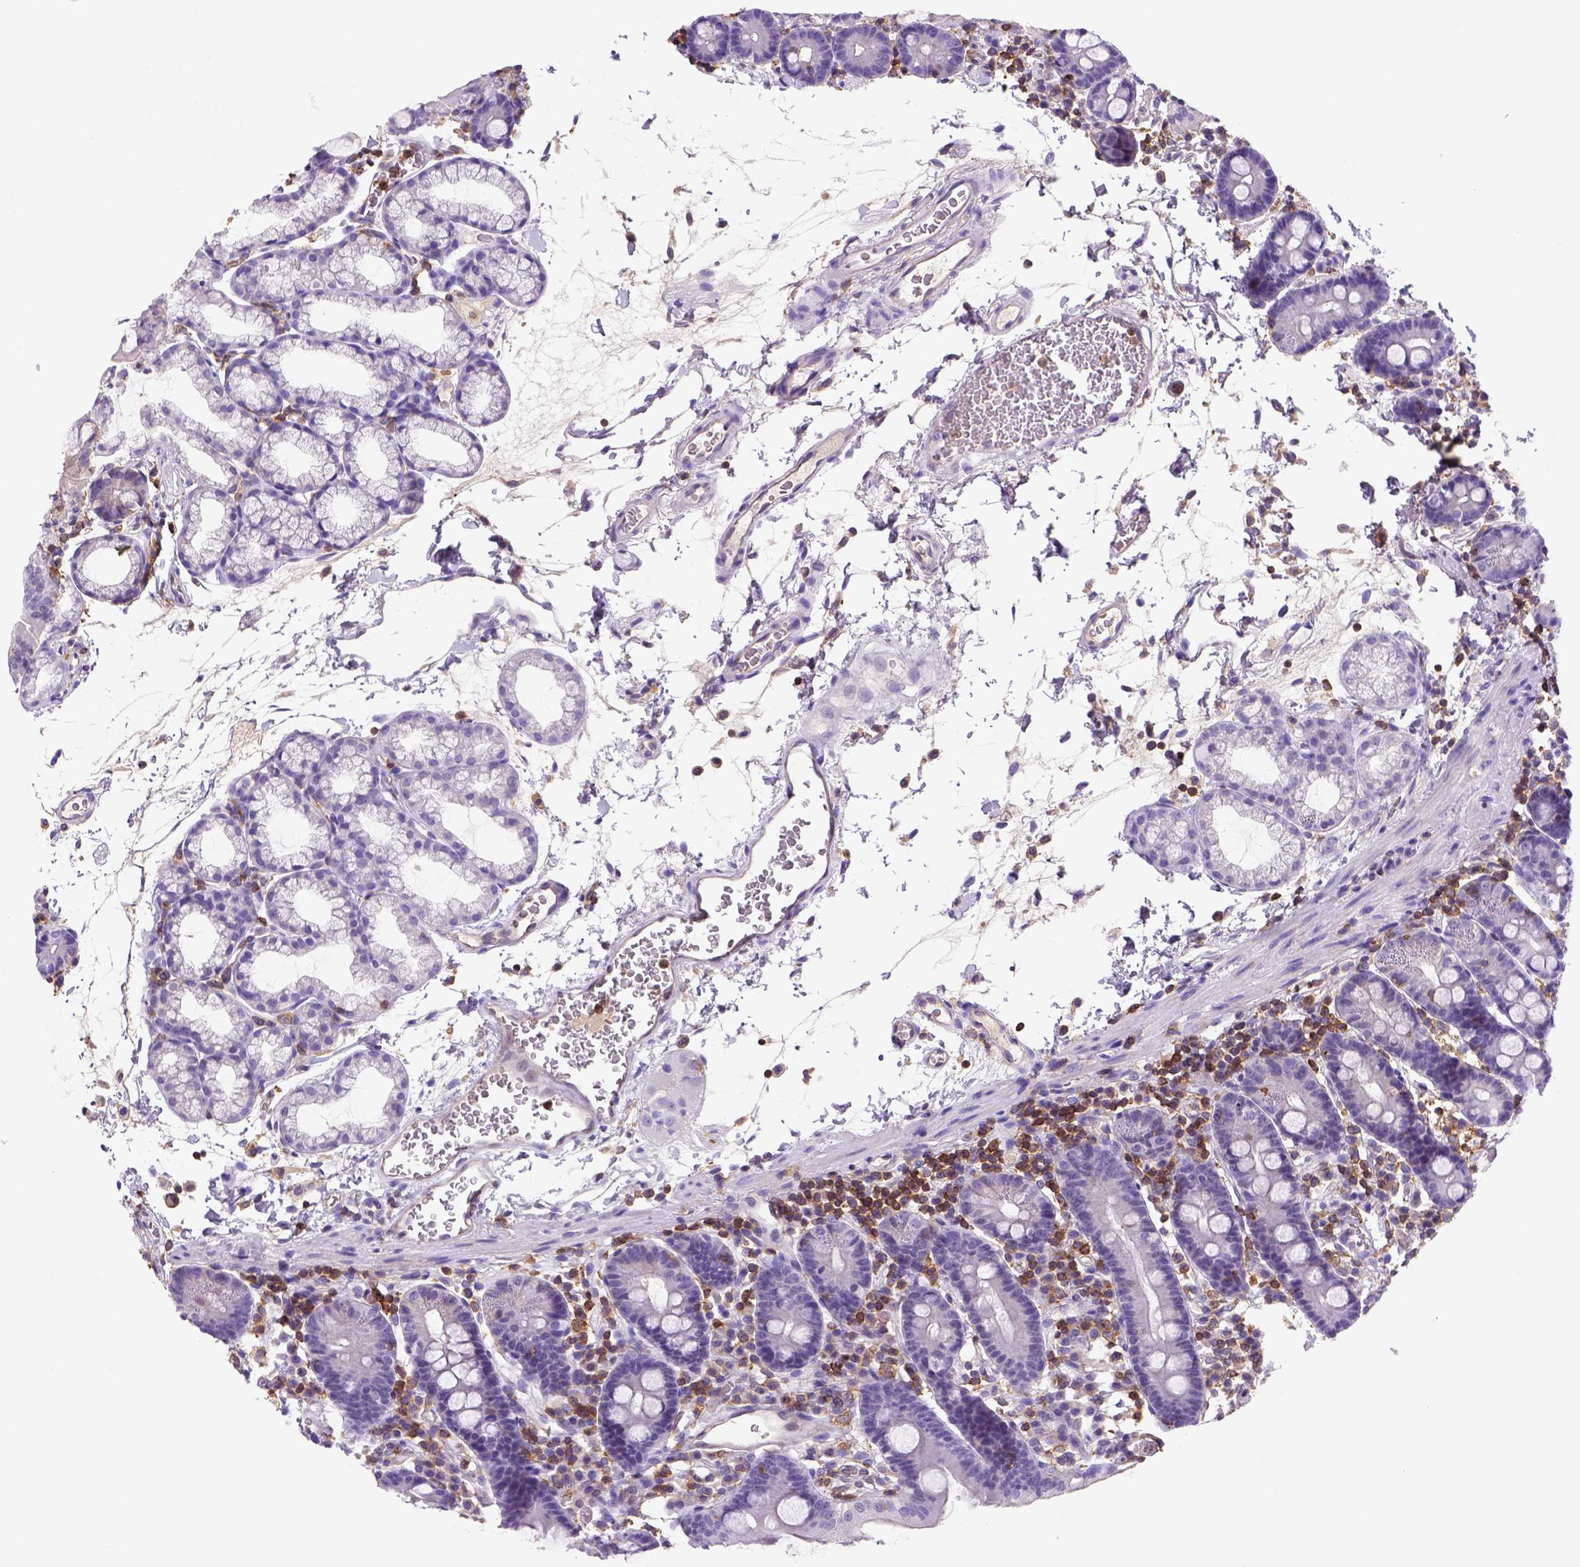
{"staining": {"intensity": "negative", "quantity": "none", "location": "none"}, "tissue": "duodenum", "cell_type": "Glandular cells", "image_type": "normal", "snomed": [{"axis": "morphology", "description": "Normal tissue, NOS"}, {"axis": "topography", "description": "Pancreas"}, {"axis": "topography", "description": "Duodenum"}], "caption": "The image reveals no significant staining in glandular cells of duodenum.", "gene": "INPP5D", "patient": {"sex": "male", "age": 59}}